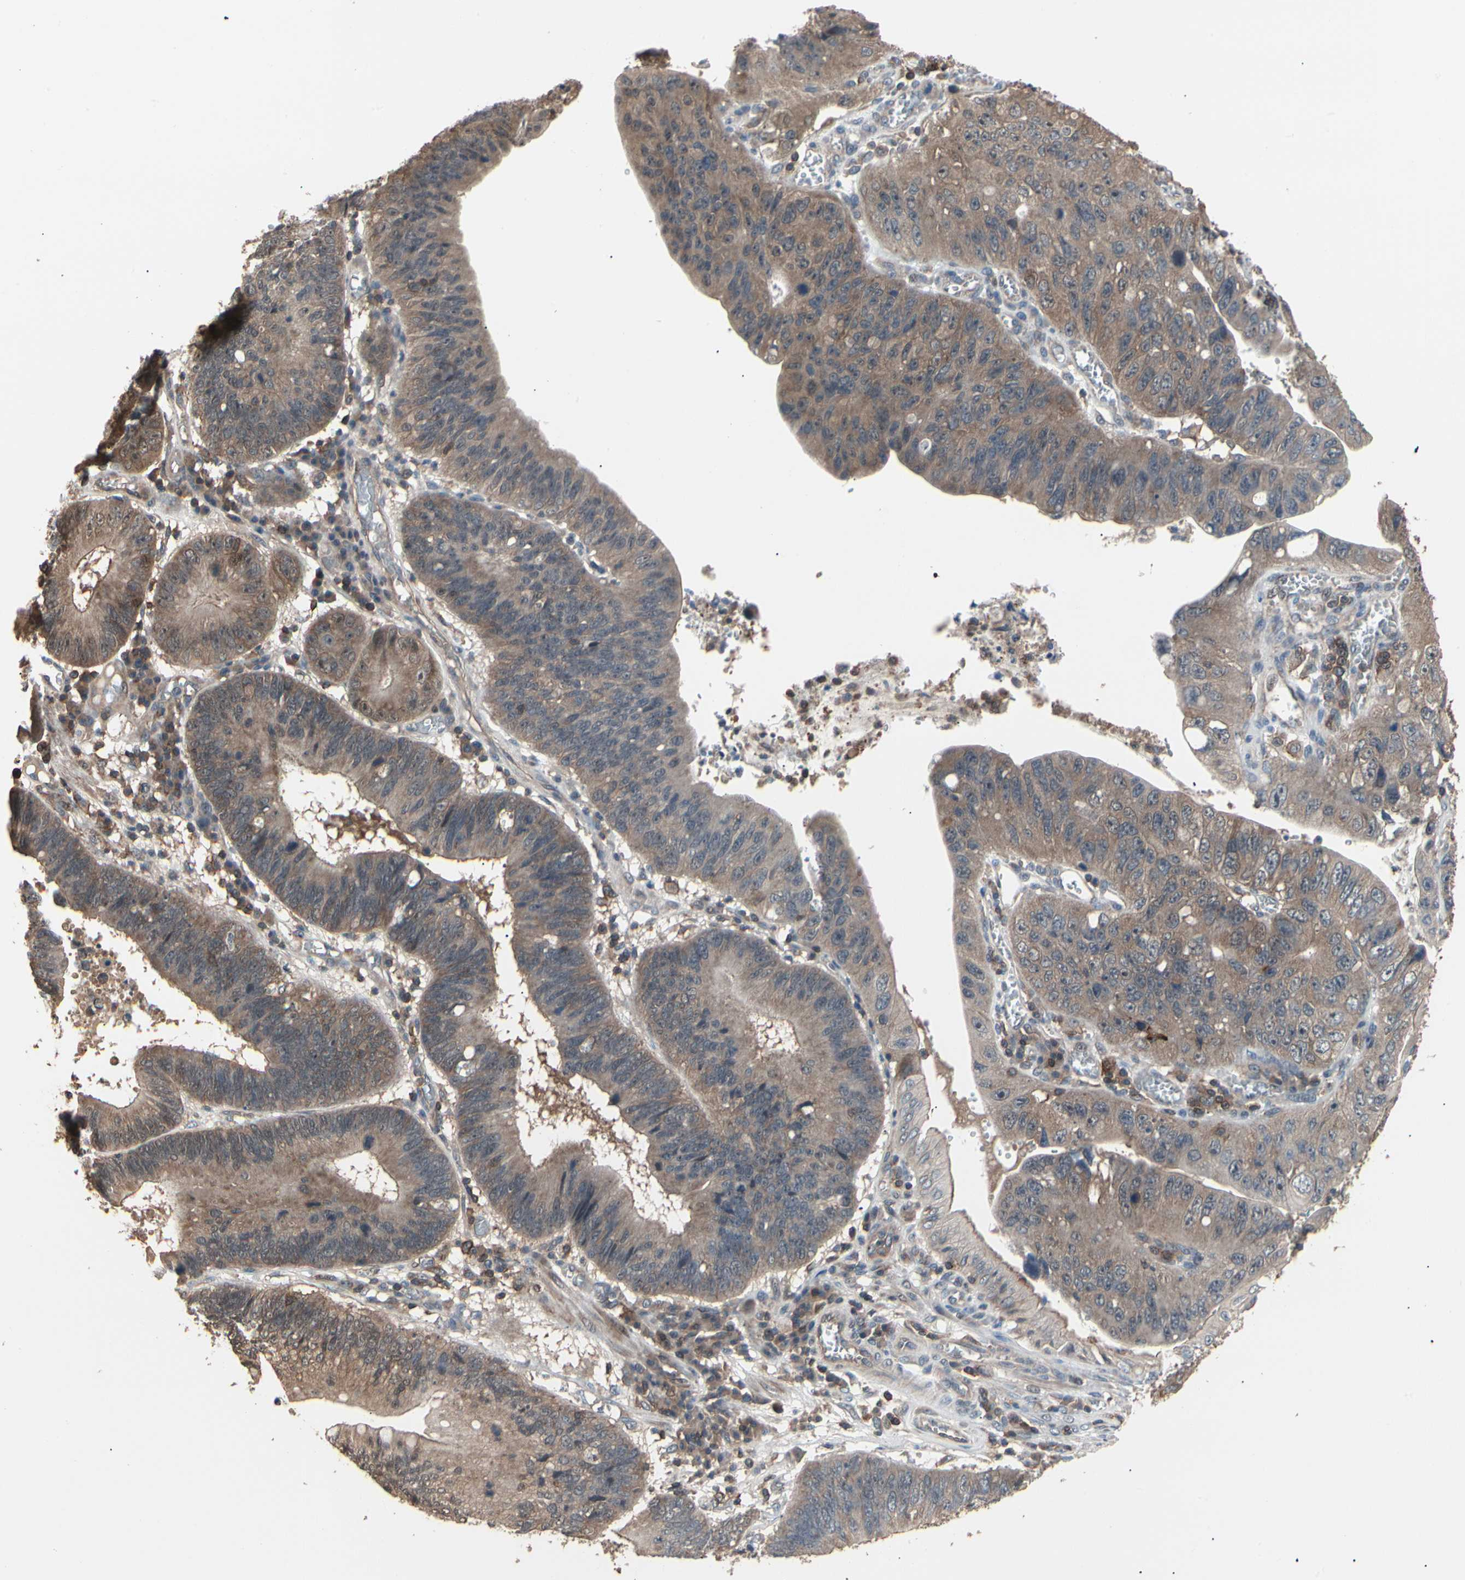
{"staining": {"intensity": "weak", "quantity": ">75%", "location": "cytoplasmic/membranous"}, "tissue": "stomach cancer", "cell_type": "Tumor cells", "image_type": "cancer", "snomed": [{"axis": "morphology", "description": "Adenocarcinoma, NOS"}, {"axis": "topography", "description": "Stomach"}], "caption": "Brown immunohistochemical staining in stomach adenocarcinoma reveals weak cytoplasmic/membranous expression in approximately >75% of tumor cells.", "gene": "MAPK13", "patient": {"sex": "male", "age": 59}}